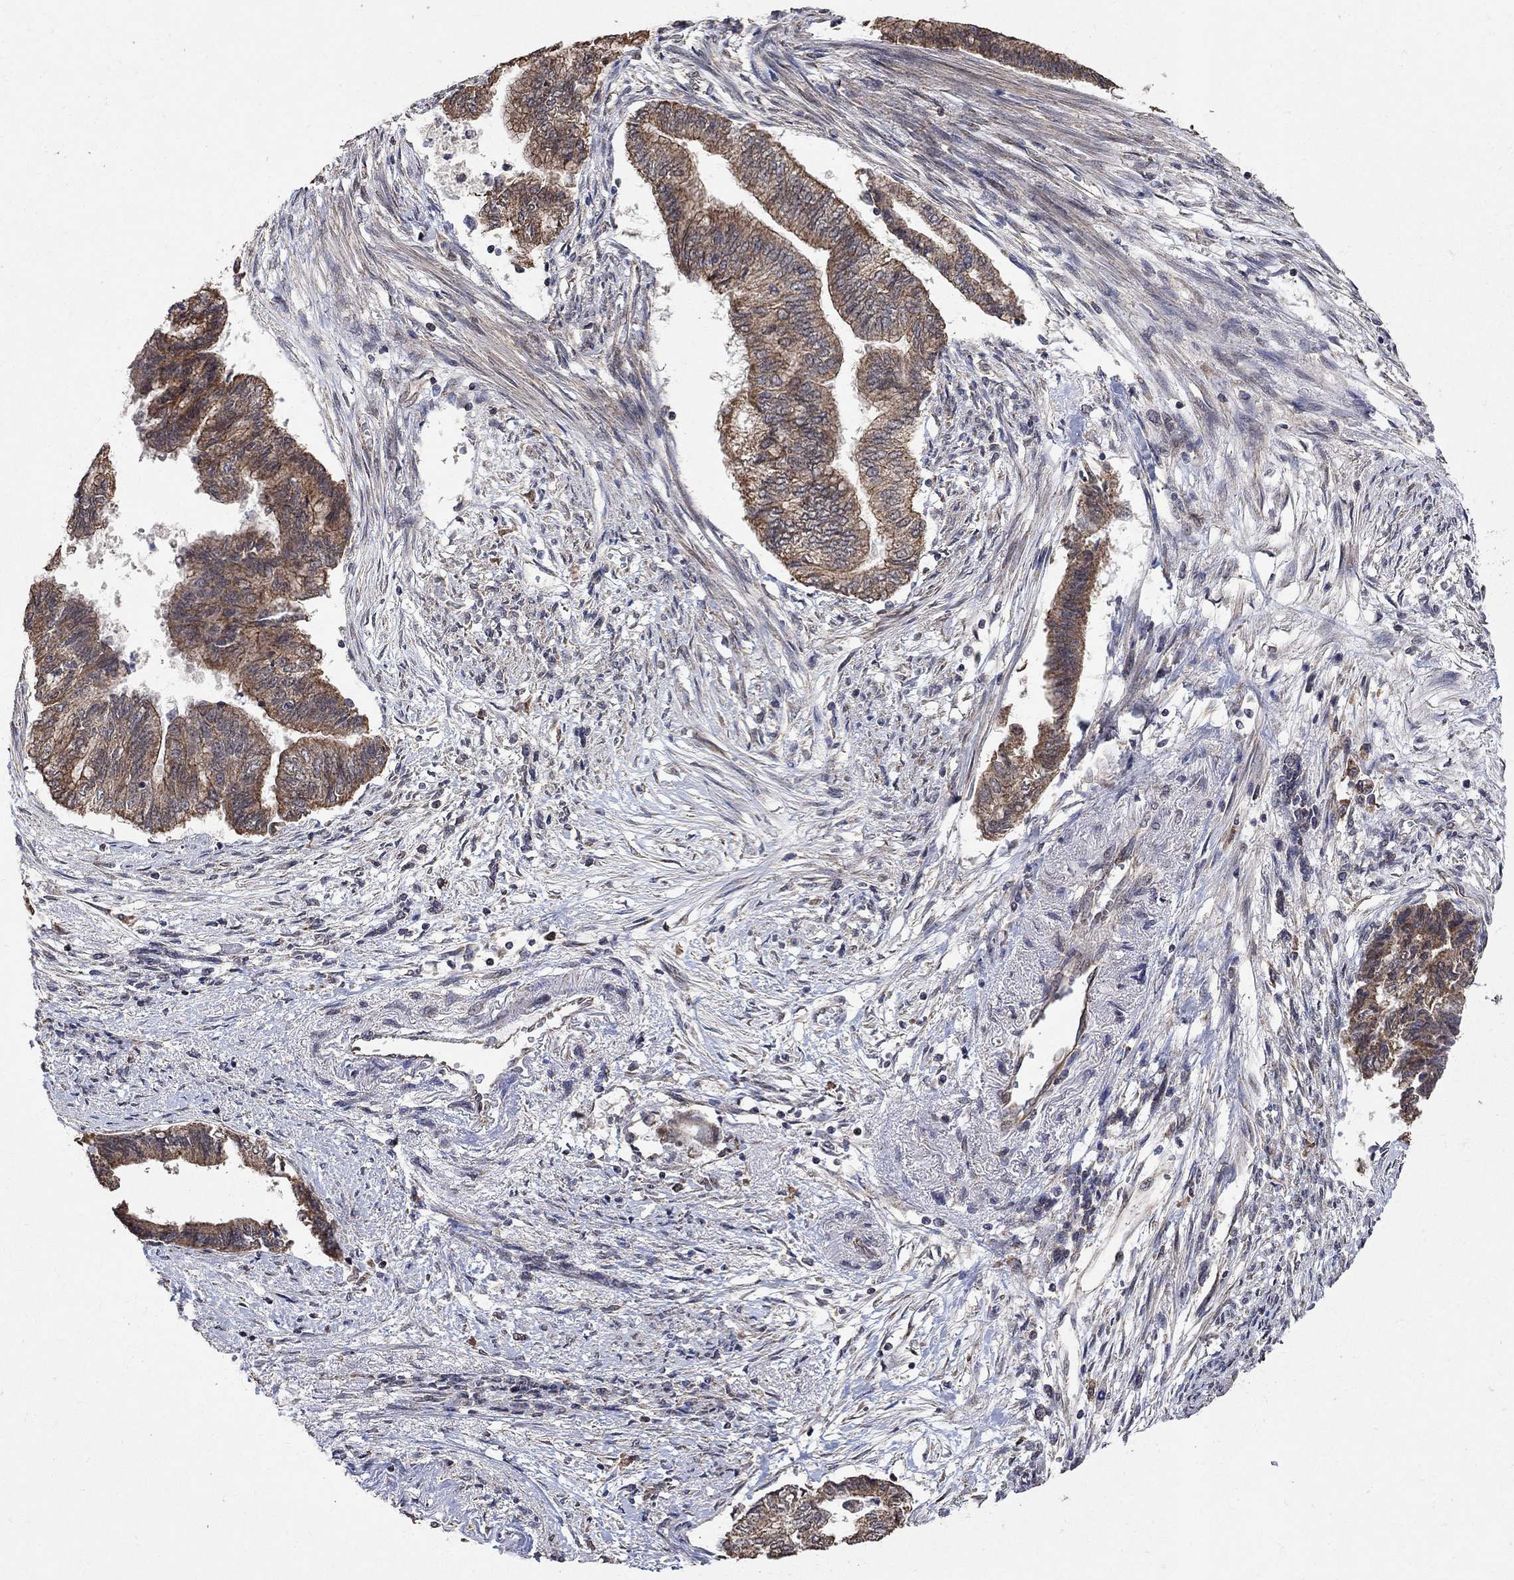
{"staining": {"intensity": "strong", "quantity": "25%-75%", "location": "cytoplasmic/membranous"}, "tissue": "endometrial cancer", "cell_type": "Tumor cells", "image_type": "cancer", "snomed": [{"axis": "morphology", "description": "Adenocarcinoma, NOS"}, {"axis": "topography", "description": "Endometrium"}], "caption": "Protein expression analysis of human adenocarcinoma (endometrial) reveals strong cytoplasmic/membranous positivity in about 25%-75% of tumor cells. Using DAB (brown) and hematoxylin (blue) stains, captured at high magnification using brightfield microscopy.", "gene": "ANKRA2", "patient": {"sex": "female", "age": 65}}